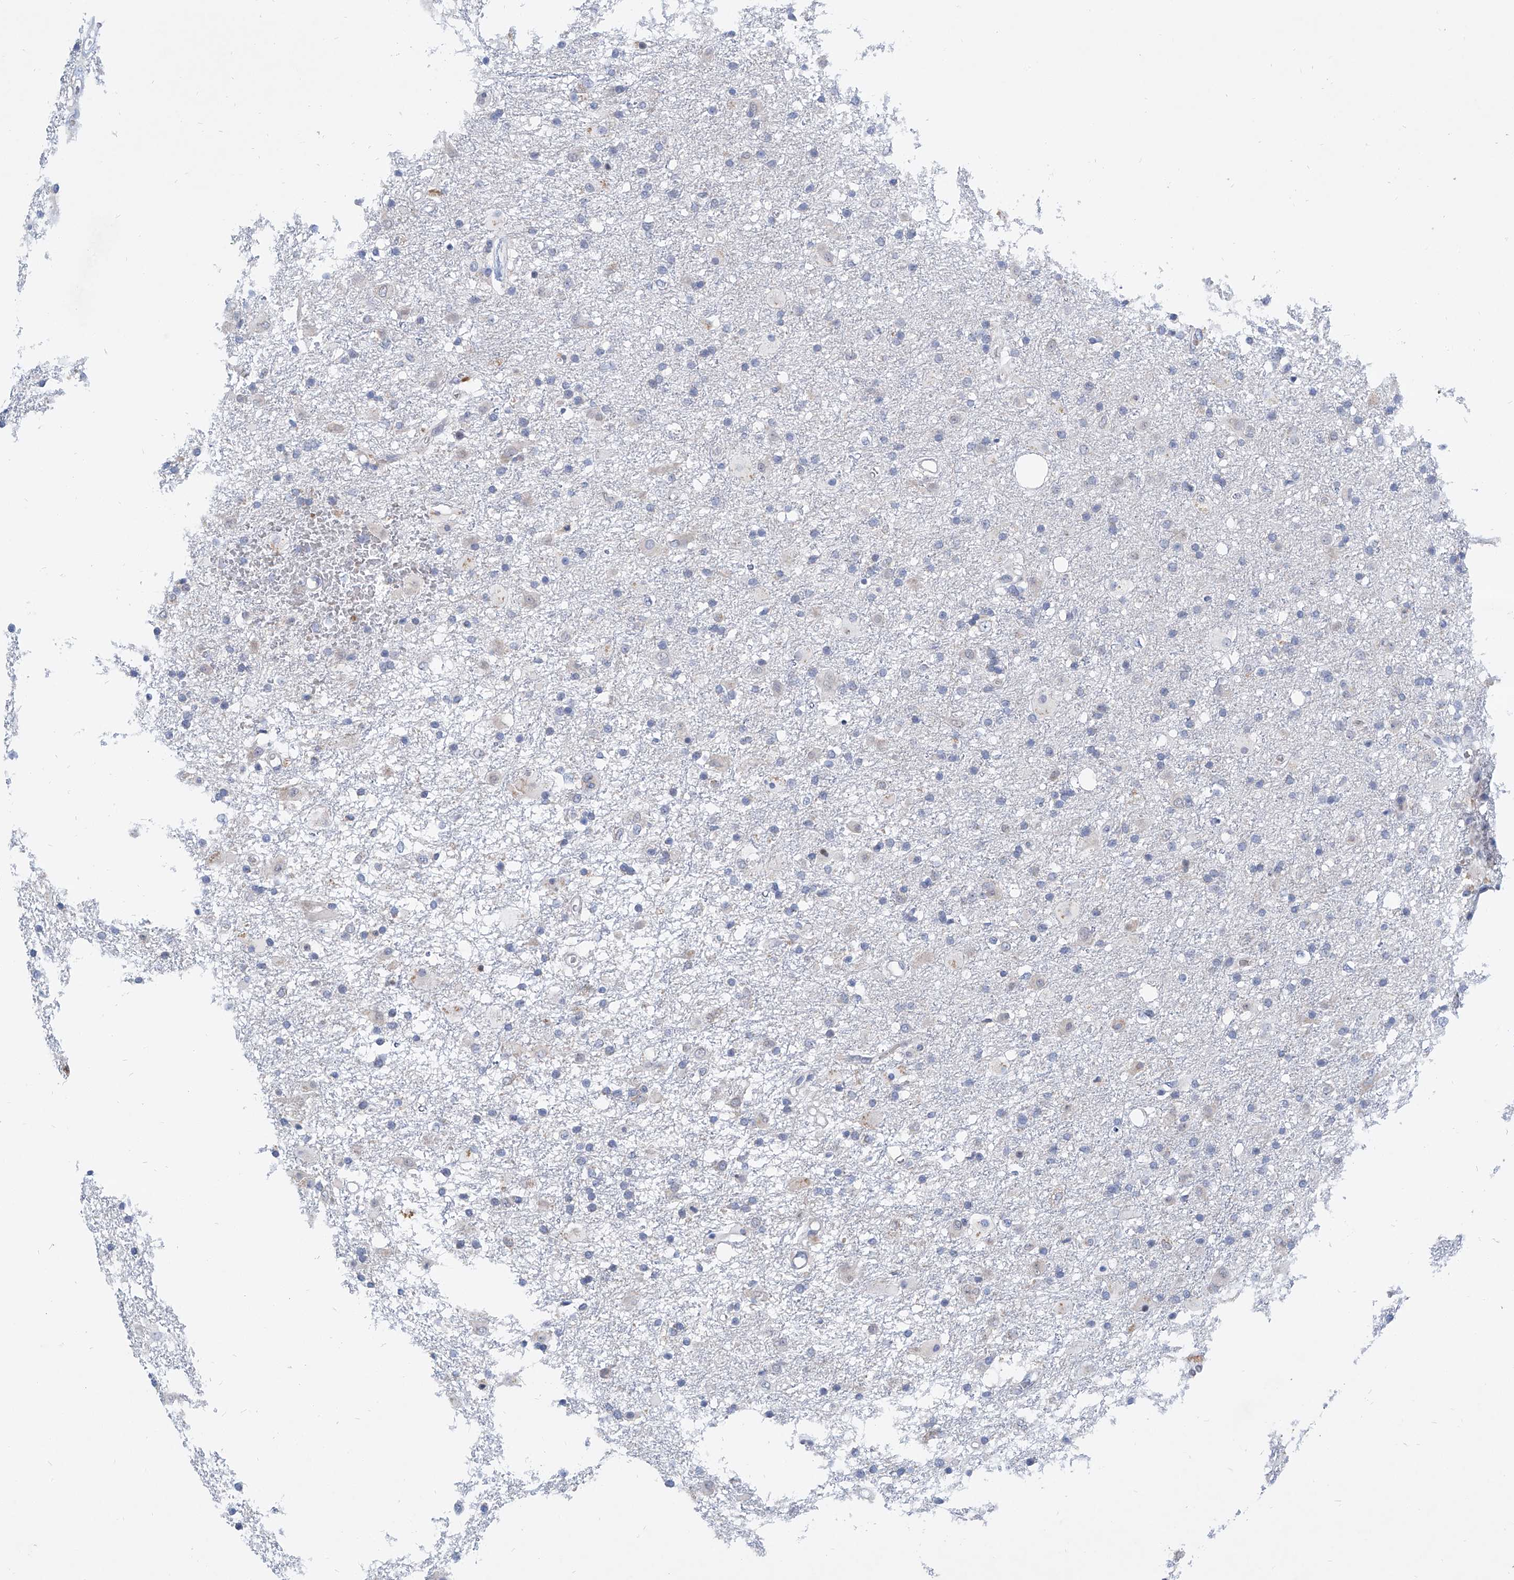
{"staining": {"intensity": "negative", "quantity": "none", "location": "none"}, "tissue": "glioma", "cell_type": "Tumor cells", "image_type": "cancer", "snomed": [{"axis": "morphology", "description": "Glioma, malignant, Low grade"}, {"axis": "topography", "description": "Brain"}], "caption": "Tumor cells show no significant protein staining in low-grade glioma (malignant).", "gene": "BPTF", "patient": {"sex": "male", "age": 65}}